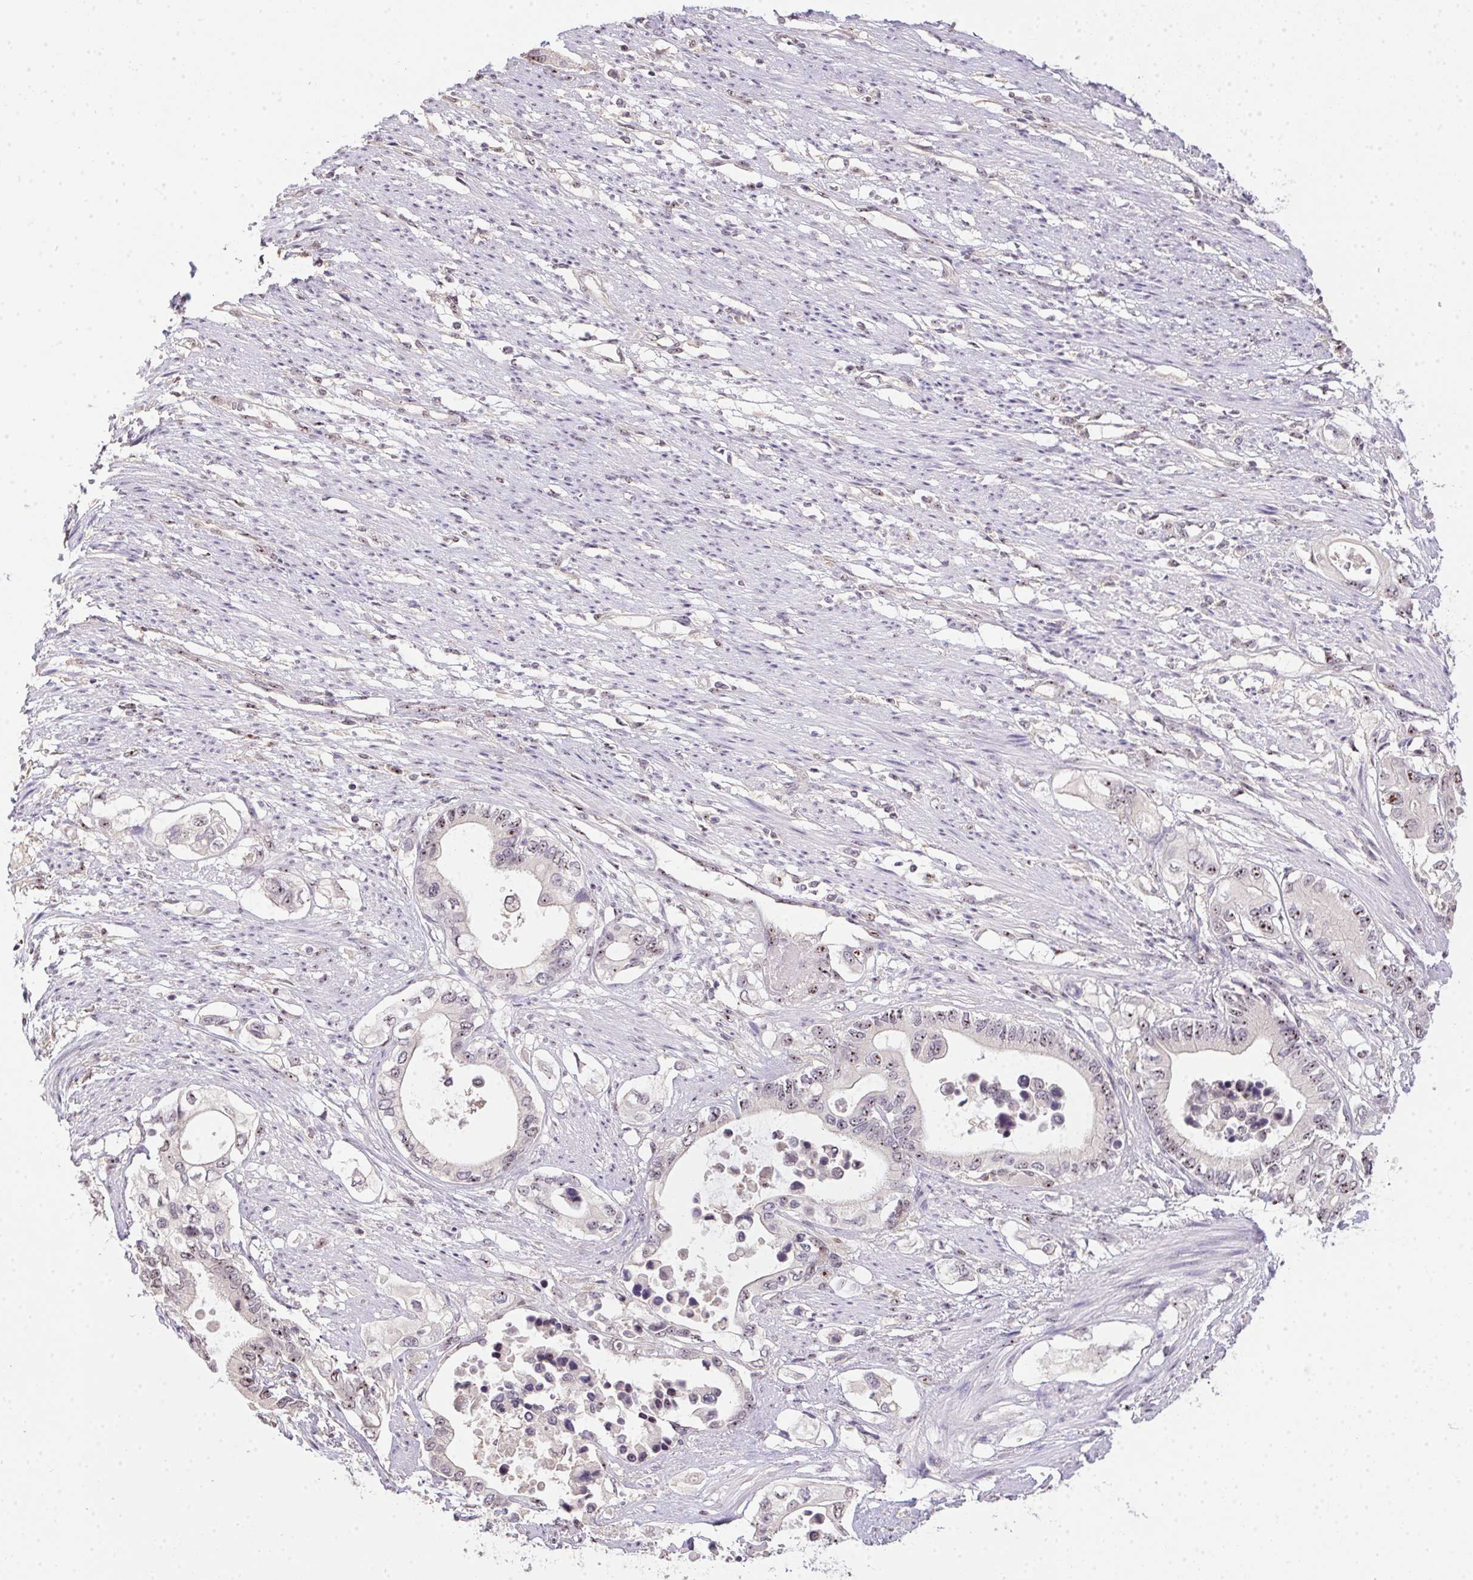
{"staining": {"intensity": "weak", "quantity": "25%-75%", "location": "nuclear"}, "tissue": "pancreatic cancer", "cell_type": "Tumor cells", "image_type": "cancer", "snomed": [{"axis": "morphology", "description": "Adenocarcinoma, NOS"}, {"axis": "topography", "description": "Pancreas"}], "caption": "IHC (DAB) staining of human pancreatic adenocarcinoma reveals weak nuclear protein staining in about 25%-75% of tumor cells. (DAB (3,3'-diaminobenzidine) IHC, brown staining for protein, blue staining for nuclei).", "gene": "BATF2", "patient": {"sex": "female", "age": 63}}